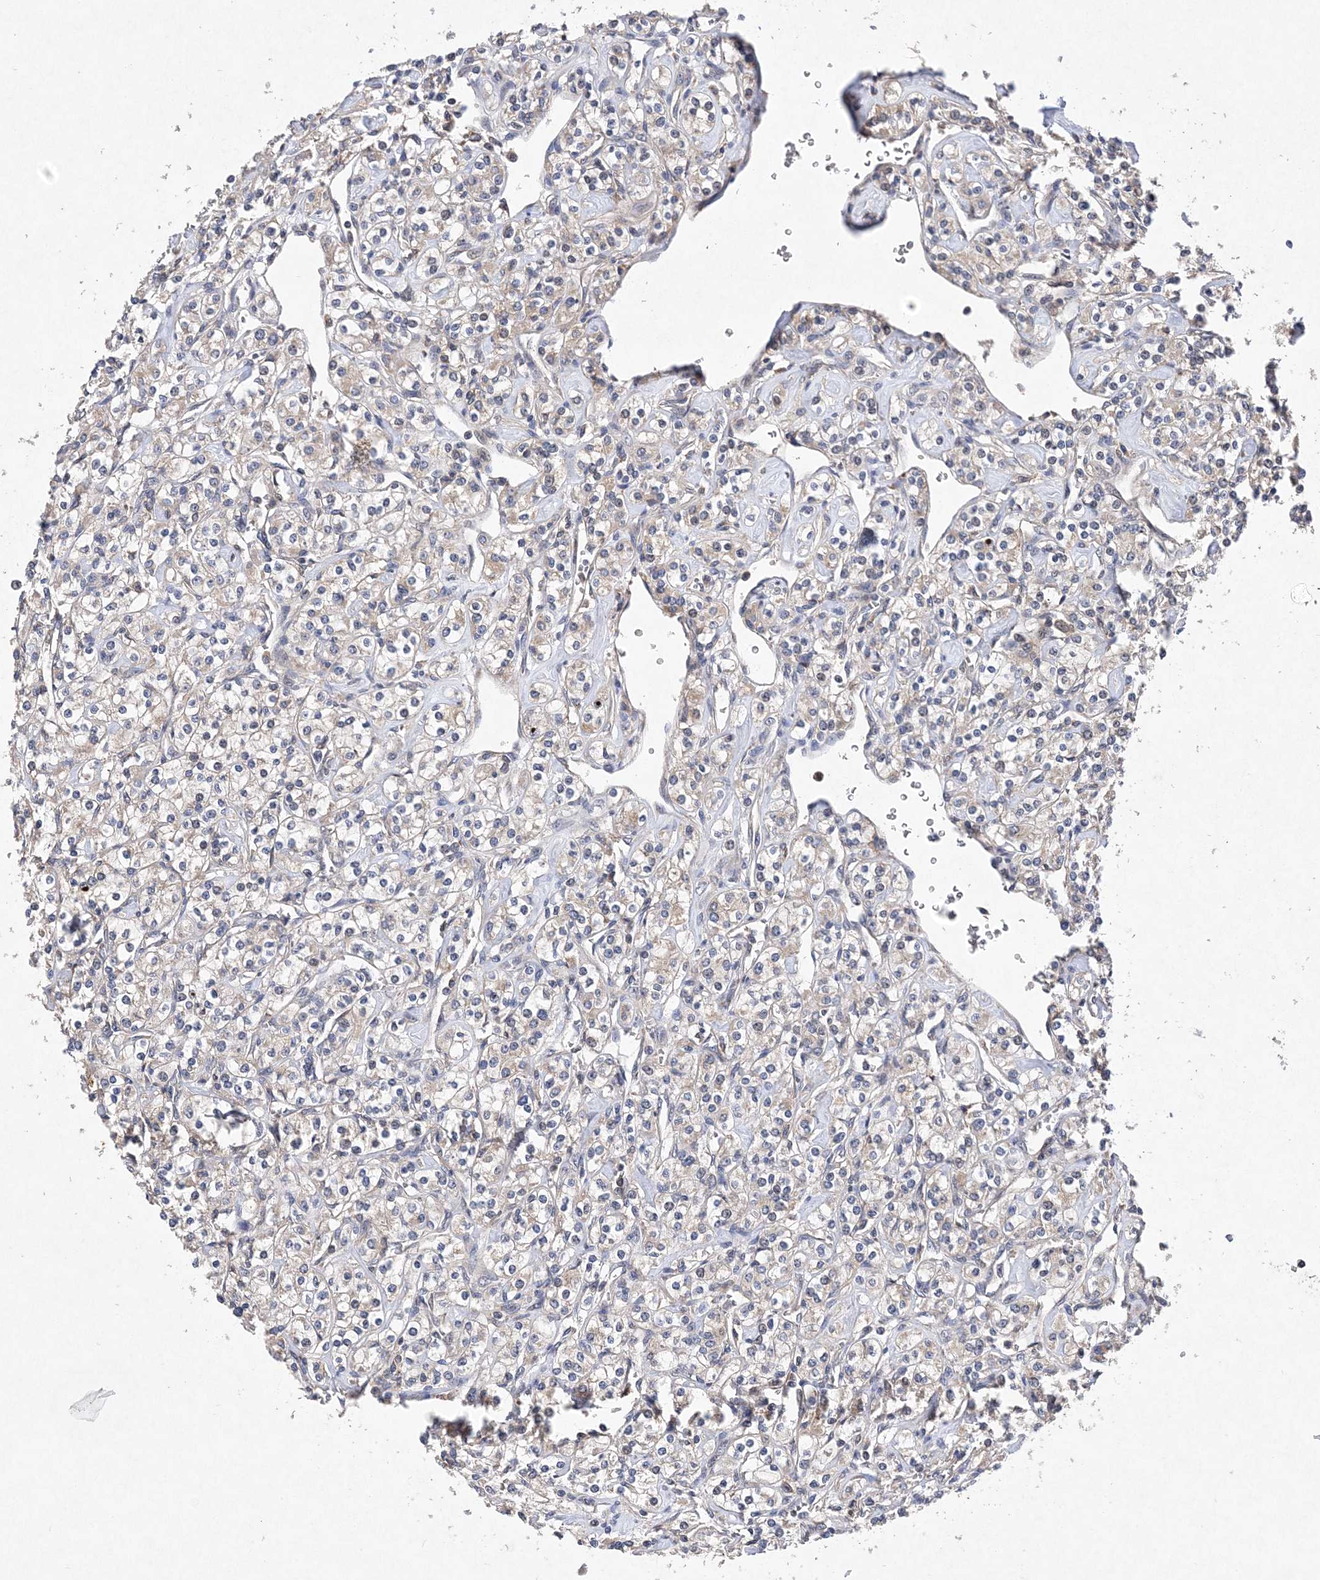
{"staining": {"intensity": "negative", "quantity": "none", "location": "none"}, "tissue": "renal cancer", "cell_type": "Tumor cells", "image_type": "cancer", "snomed": [{"axis": "morphology", "description": "Adenocarcinoma, NOS"}, {"axis": "topography", "description": "Kidney"}], "caption": "DAB immunohistochemical staining of adenocarcinoma (renal) demonstrates no significant expression in tumor cells. Brightfield microscopy of IHC stained with DAB (3,3'-diaminobenzidine) (brown) and hematoxylin (blue), captured at high magnification.", "gene": "PROSER1", "patient": {"sex": "male", "age": 77}}